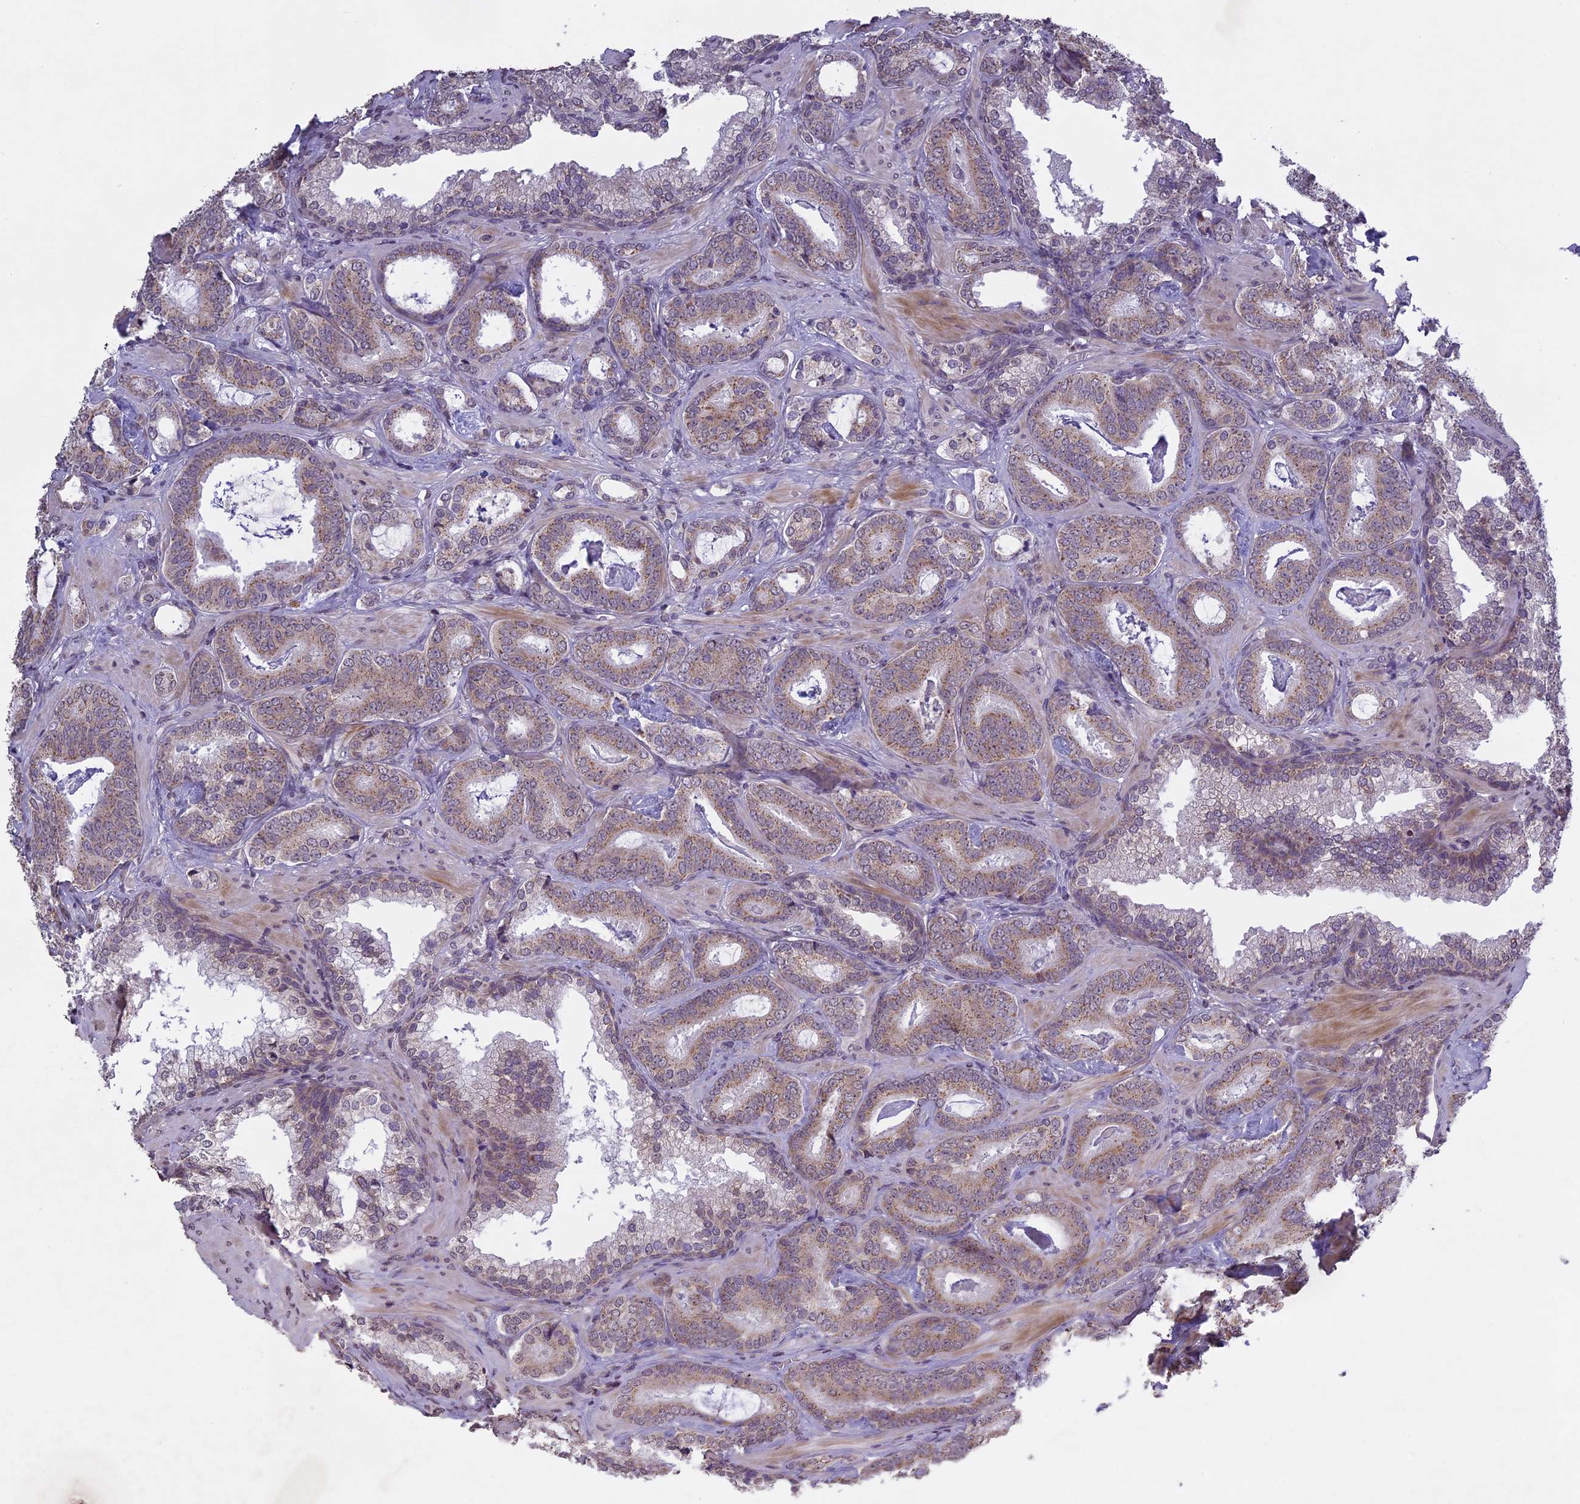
{"staining": {"intensity": "weak", "quantity": ">75%", "location": "cytoplasmic/membranous"}, "tissue": "prostate cancer", "cell_type": "Tumor cells", "image_type": "cancer", "snomed": [{"axis": "morphology", "description": "Adenocarcinoma, Low grade"}, {"axis": "topography", "description": "Prostate"}], "caption": "Immunohistochemistry of prostate cancer (low-grade adenocarcinoma) displays low levels of weak cytoplasmic/membranous positivity in approximately >75% of tumor cells.", "gene": "ERG28", "patient": {"sex": "male", "age": 60}}